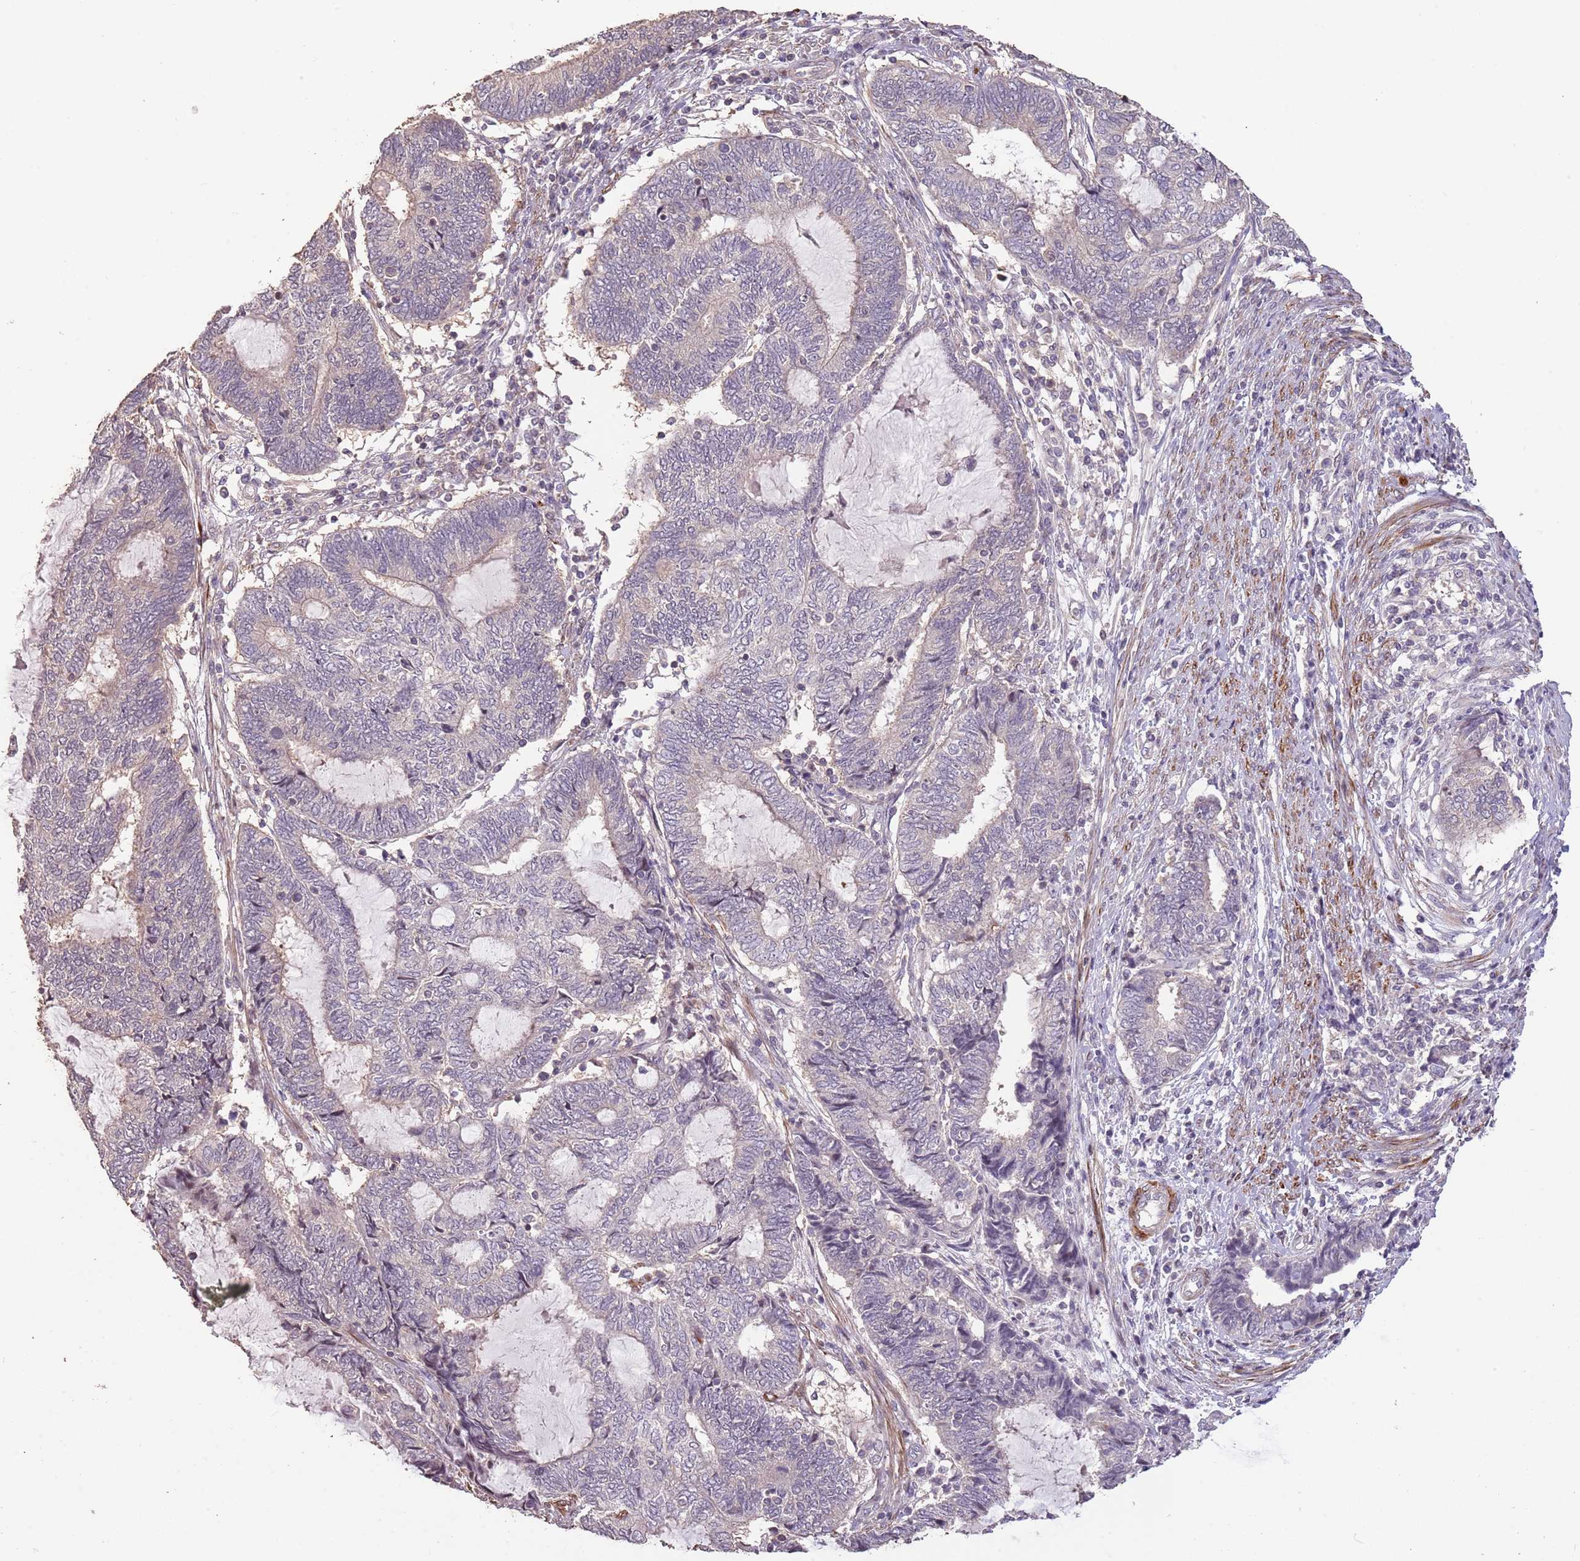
{"staining": {"intensity": "negative", "quantity": "none", "location": "none"}, "tissue": "endometrial cancer", "cell_type": "Tumor cells", "image_type": "cancer", "snomed": [{"axis": "morphology", "description": "Adenocarcinoma, NOS"}, {"axis": "topography", "description": "Uterus"}, {"axis": "topography", "description": "Endometrium"}], "caption": "Tumor cells show no significant protein expression in endometrial cancer.", "gene": "ADTRP", "patient": {"sex": "female", "age": 70}}